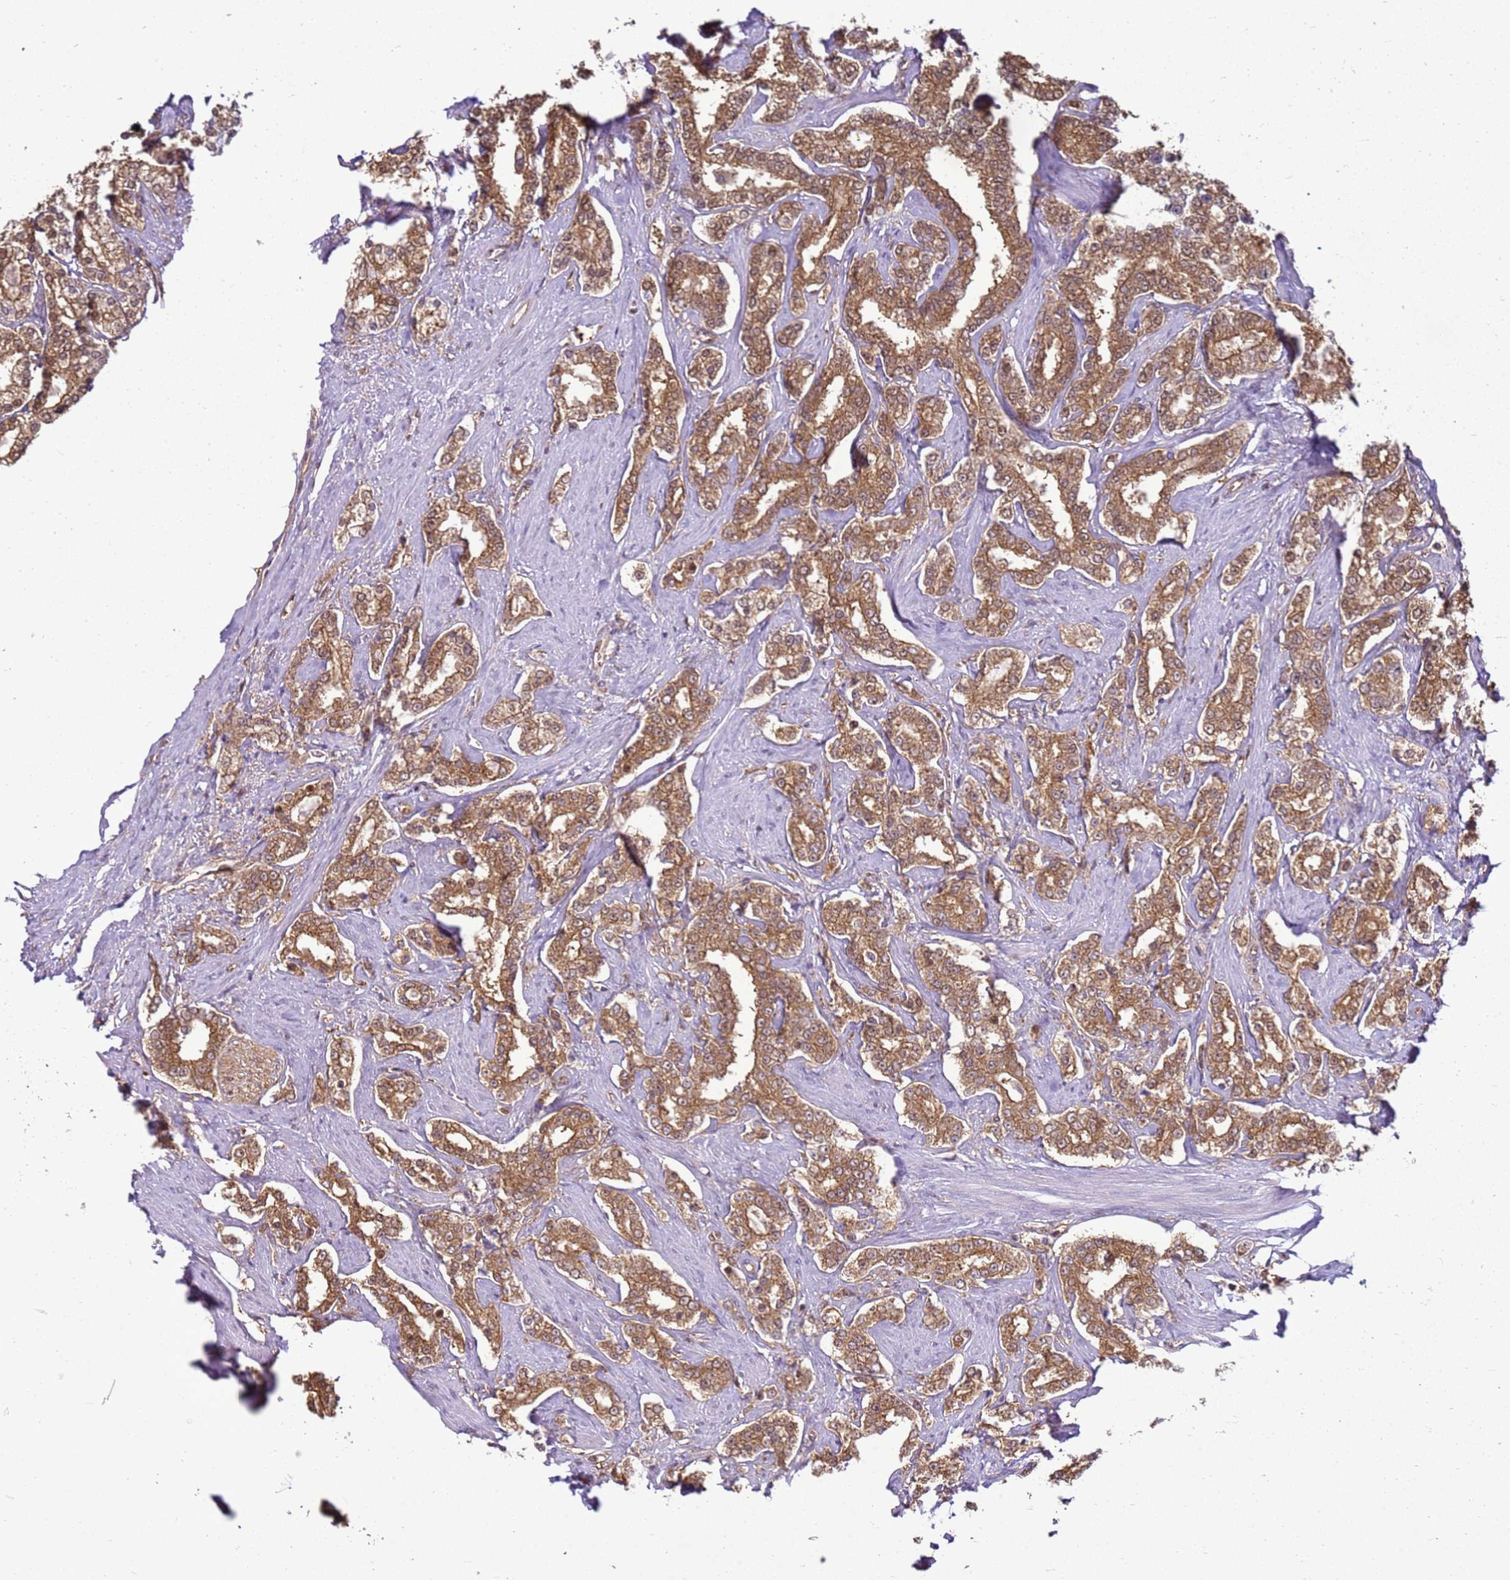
{"staining": {"intensity": "moderate", "quantity": ">75%", "location": "cytoplasmic/membranous"}, "tissue": "prostate cancer", "cell_type": "Tumor cells", "image_type": "cancer", "snomed": [{"axis": "morphology", "description": "Normal tissue, NOS"}, {"axis": "morphology", "description": "Adenocarcinoma, High grade"}, {"axis": "topography", "description": "Prostate"}], "caption": "Immunohistochemical staining of high-grade adenocarcinoma (prostate) exhibits moderate cytoplasmic/membranous protein staining in about >75% of tumor cells. The staining is performed using DAB brown chromogen to label protein expression. The nuclei are counter-stained blue using hematoxylin.", "gene": "YWHAE", "patient": {"sex": "male", "age": 83}}